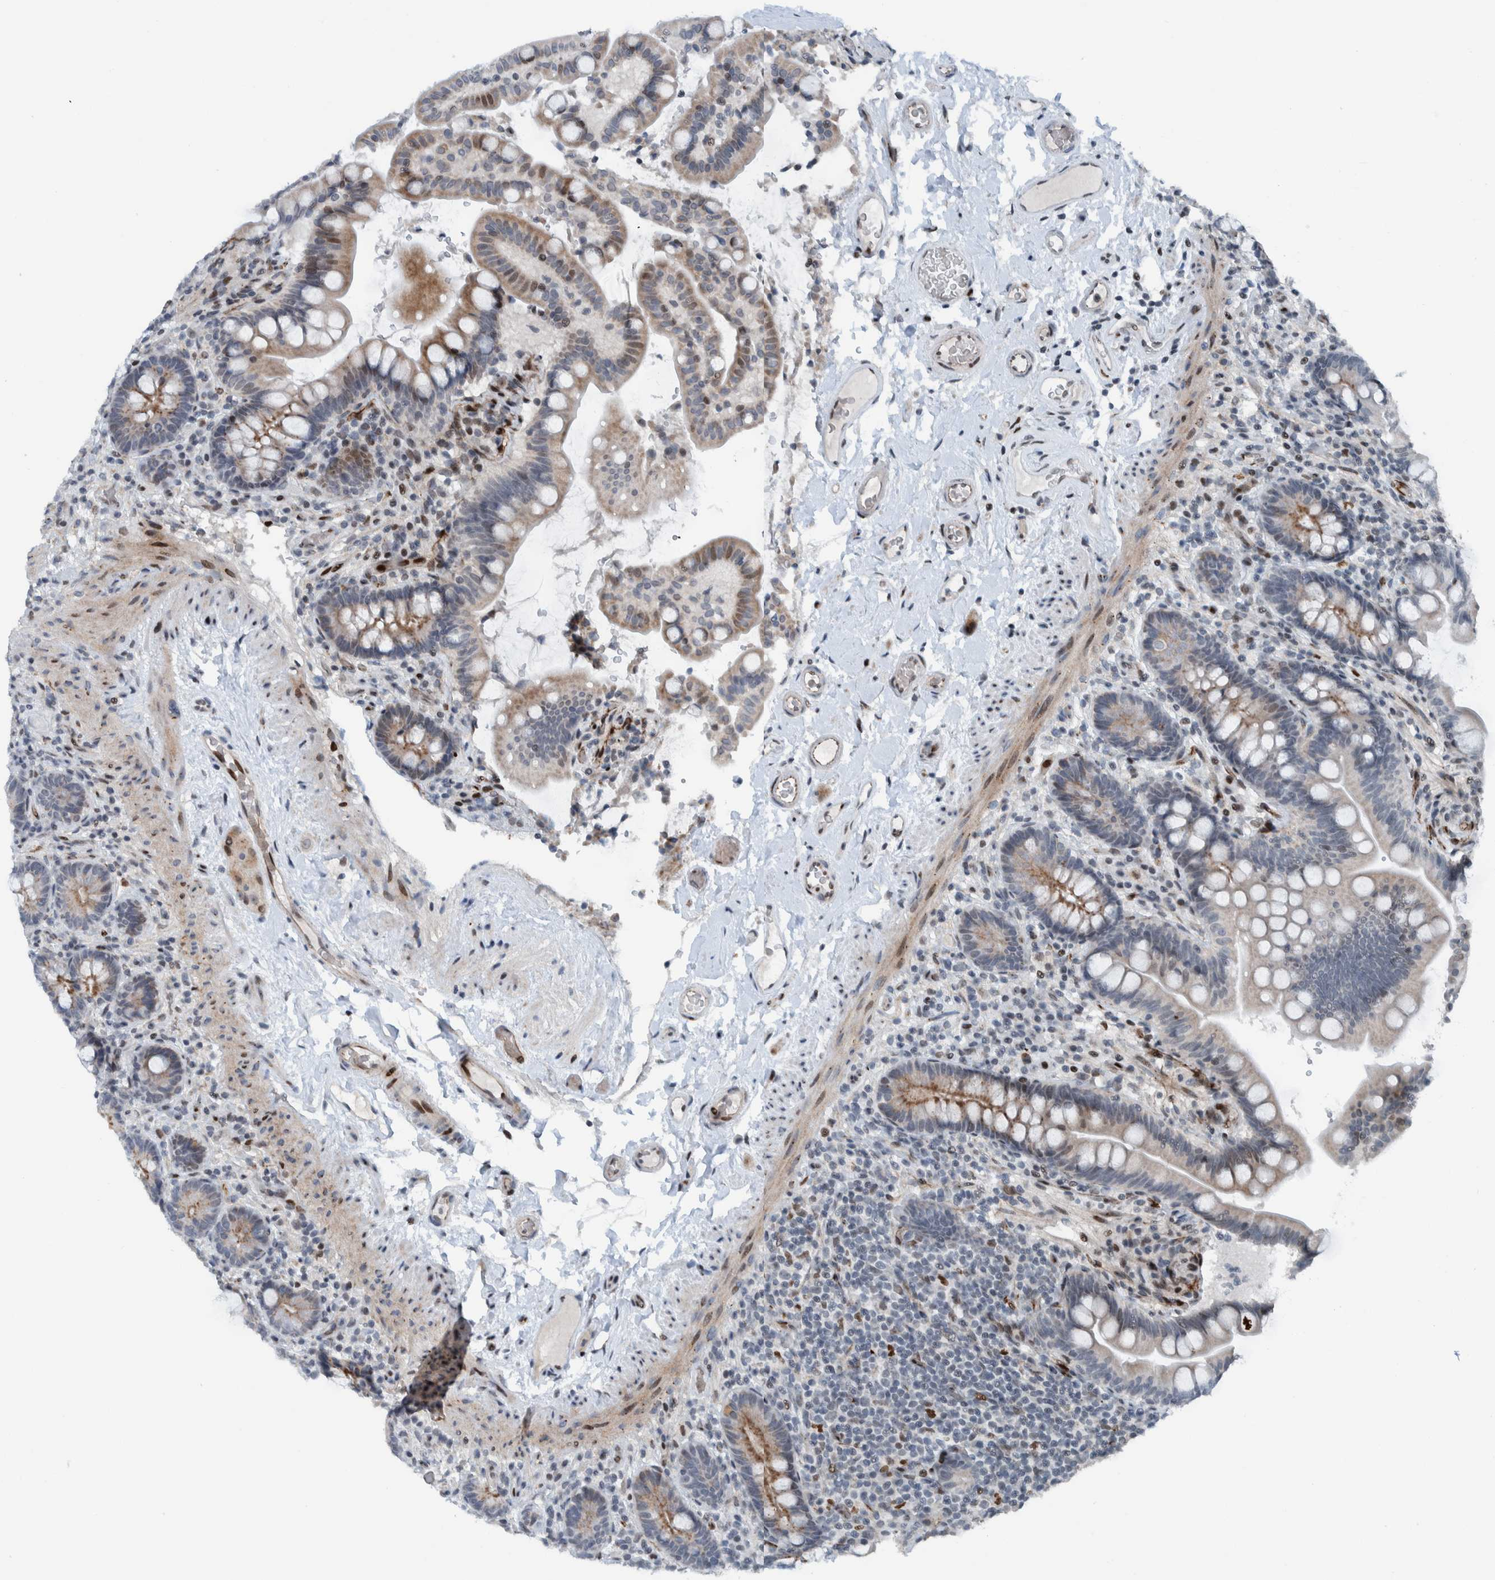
{"staining": {"intensity": "moderate", "quantity": "25%-75%", "location": "cytoplasmic/membranous"}, "tissue": "colon", "cell_type": "Endothelial cells", "image_type": "normal", "snomed": [{"axis": "morphology", "description": "Normal tissue, NOS"}, {"axis": "topography", "description": "Smooth muscle"}, {"axis": "topography", "description": "Colon"}], "caption": "A brown stain highlights moderate cytoplasmic/membranous expression of a protein in endothelial cells of unremarkable human colon.", "gene": "ZNF366", "patient": {"sex": "male", "age": 73}}